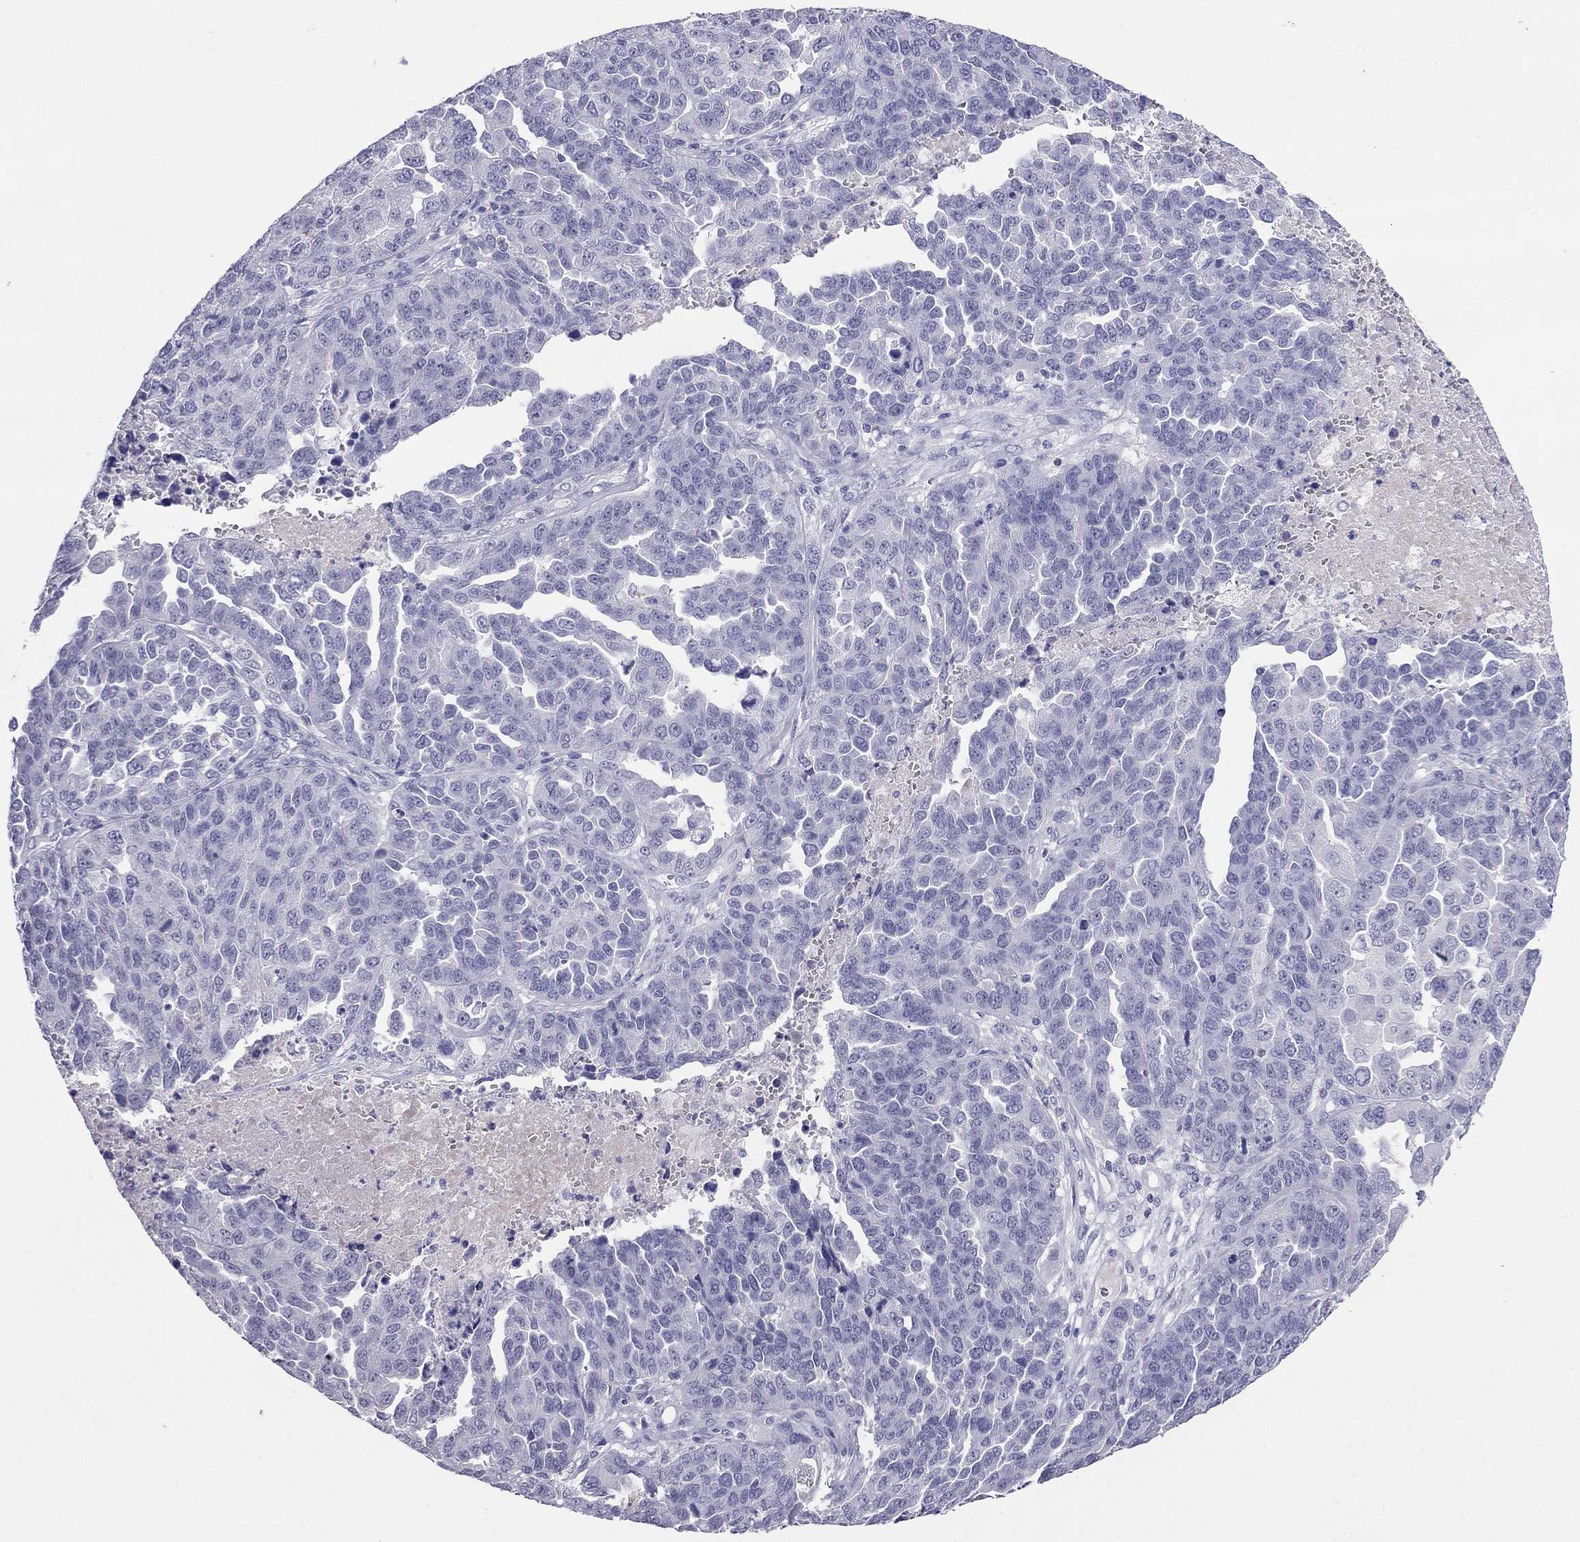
{"staining": {"intensity": "negative", "quantity": "none", "location": "none"}, "tissue": "ovarian cancer", "cell_type": "Tumor cells", "image_type": "cancer", "snomed": [{"axis": "morphology", "description": "Cystadenocarcinoma, serous, NOS"}, {"axis": "topography", "description": "Ovary"}], "caption": "There is no significant expression in tumor cells of serous cystadenocarcinoma (ovarian).", "gene": "ODF4", "patient": {"sex": "female", "age": 87}}